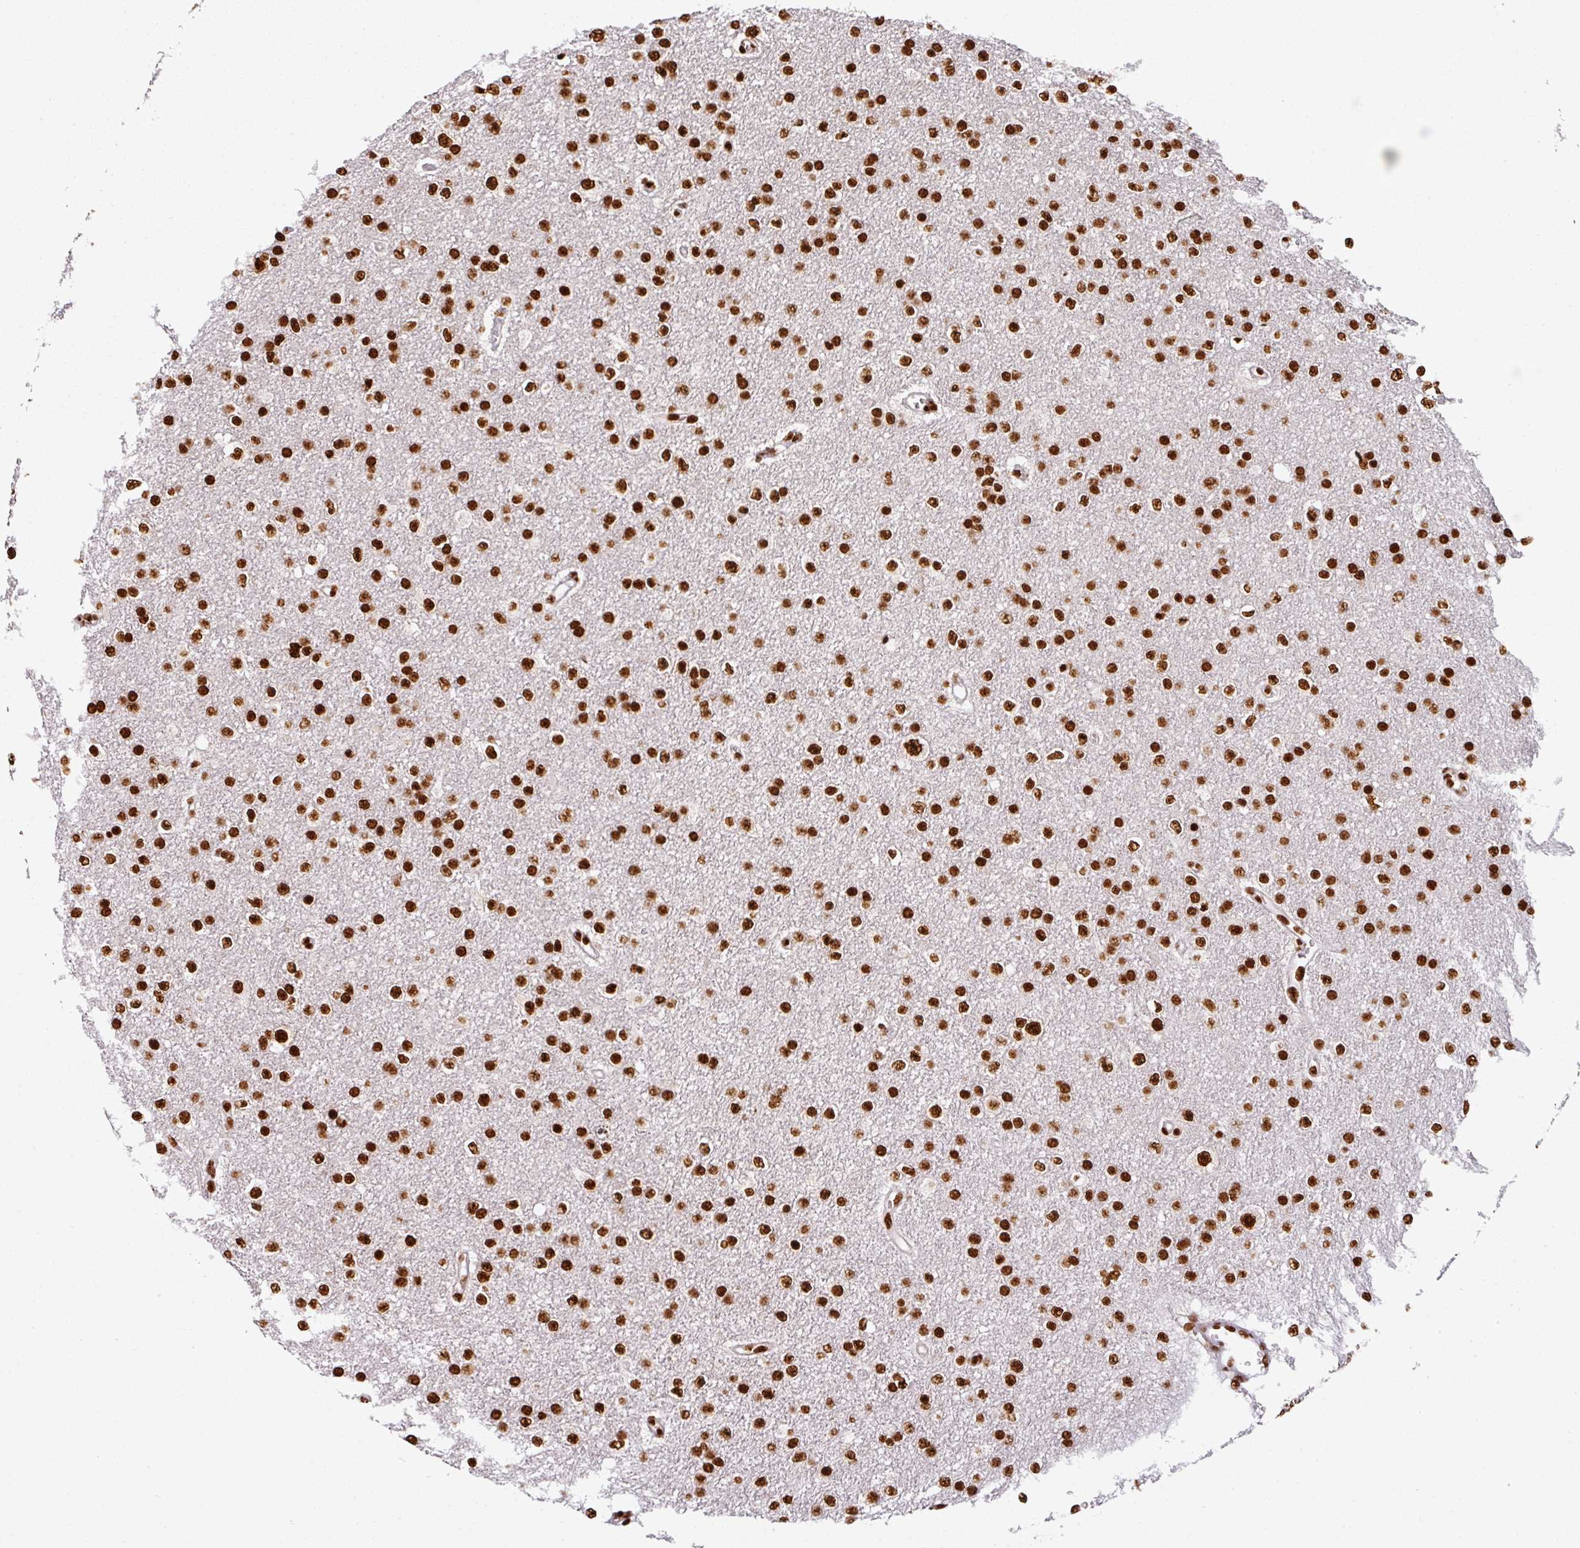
{"staining": {"intensity": "strong", "quantity": ">75%", "location": "nuclear"}, "tissue": "glioma", "cell_type": "Tumor cells", "image_type": "cancer", "snomed": [{"axis": "morphology", "description": "Glioma, malignant, Low grade"}, {"axis": "topography", "description": "Brain"}], "caption": "Low-grade glioma (malignant) stained with a brown dye exhibits strong nuclear positive positivity in approximately >75% of tumor cells.", "gene": "SIK3", "patient": {"sex": "female", "age": 34}}